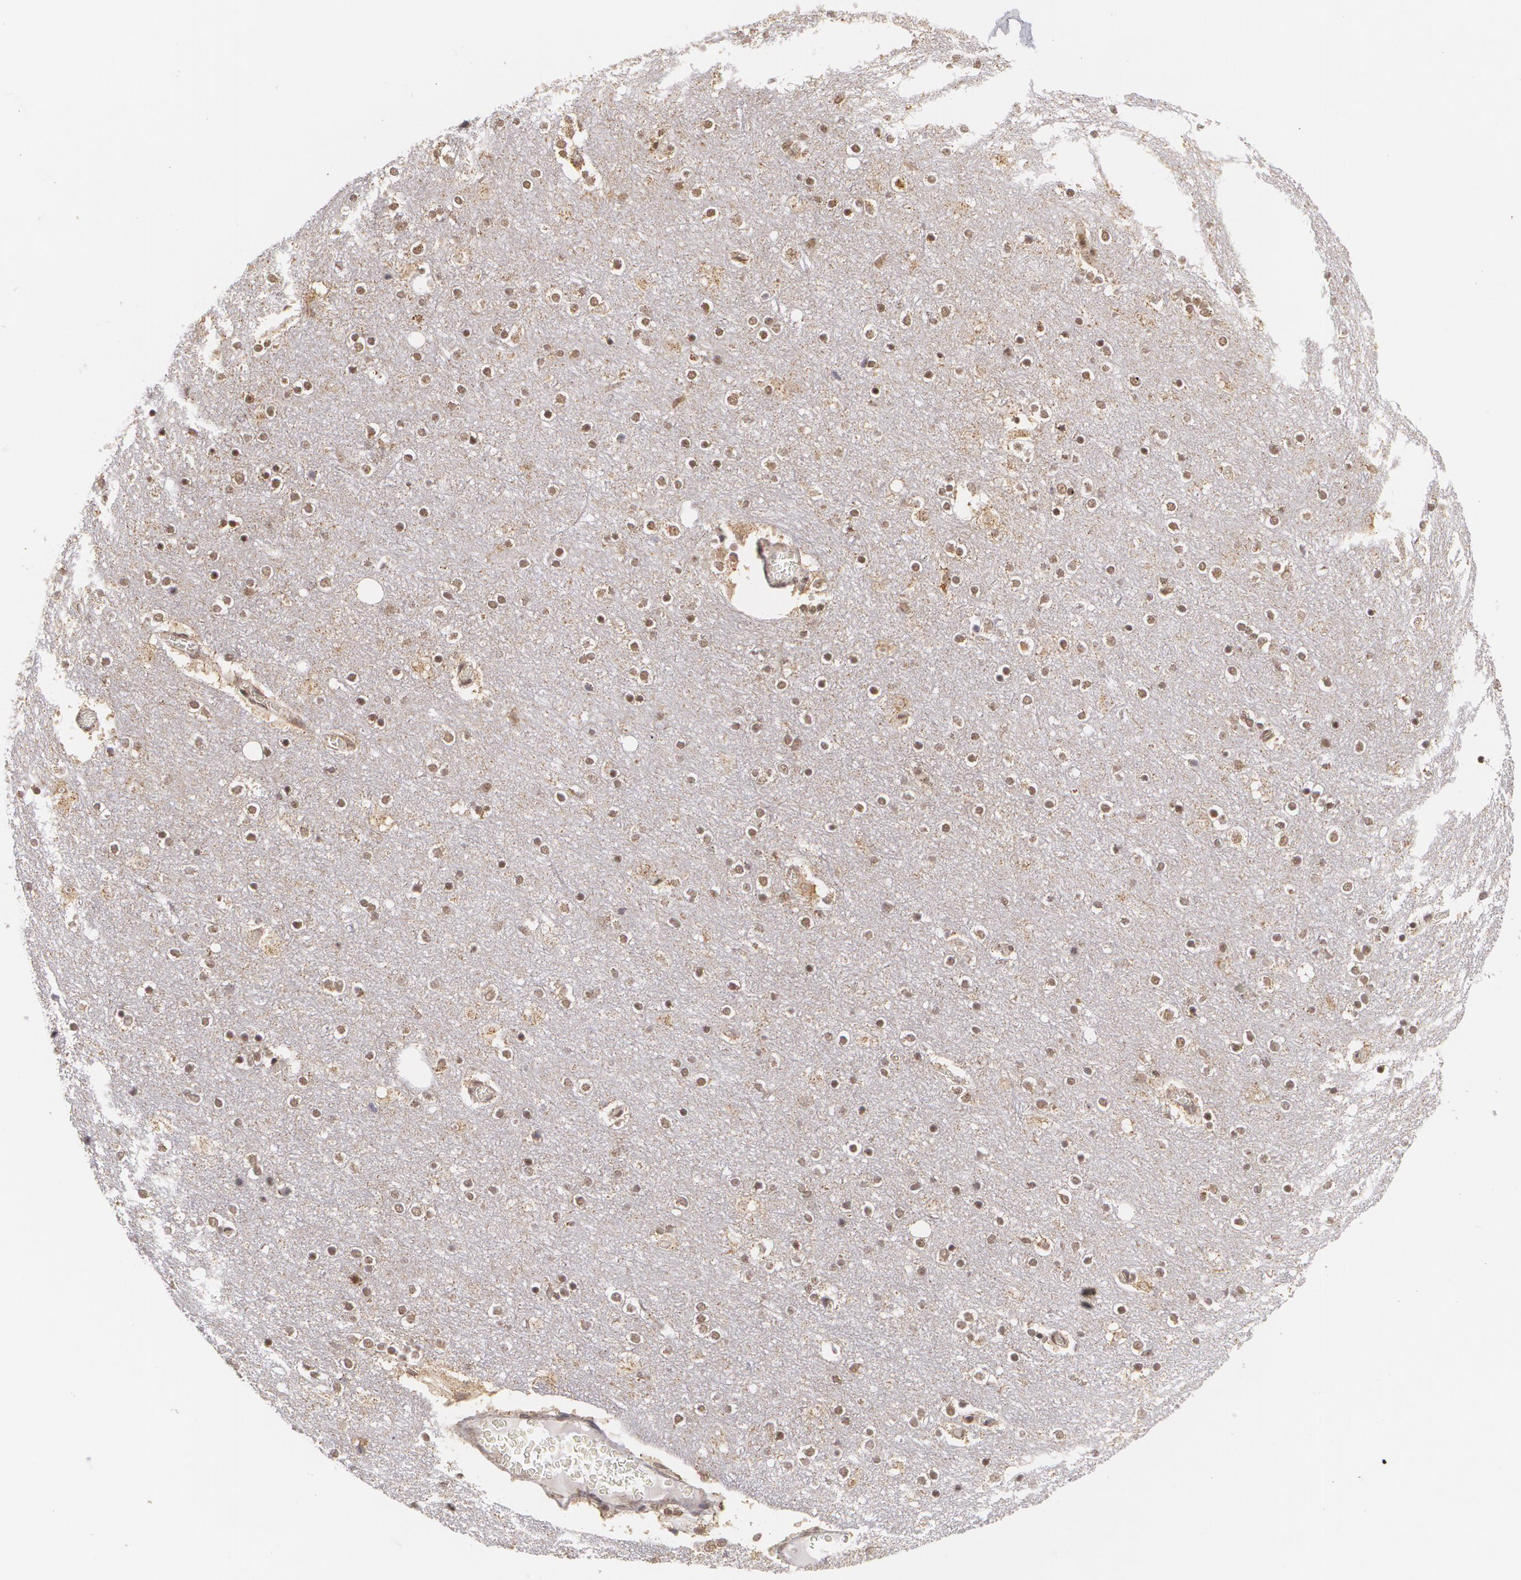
{"staining": {"intensity": "weak", "quantity": "25%-75%", "location": "nuclear"}, "tissue": "cerebral cortex", "cell_type": "Endothelial cells", "image_type": "normal", "snomed": [{"axis": "morphology", "description": "Normal tissue, NOS"}, {"axis": "topography", "description": "Cerebral cortex"}], "caption": "Immunohistochemistry (IHC) photomicrograph of unremarkable cerebral cortex stained for a protein (brown), which shows low levels of weak nuclear expression in about 25%-75% of endothelial cells.", "gene": "MXD1", "patient": {"sex": "female", "age": 54}}